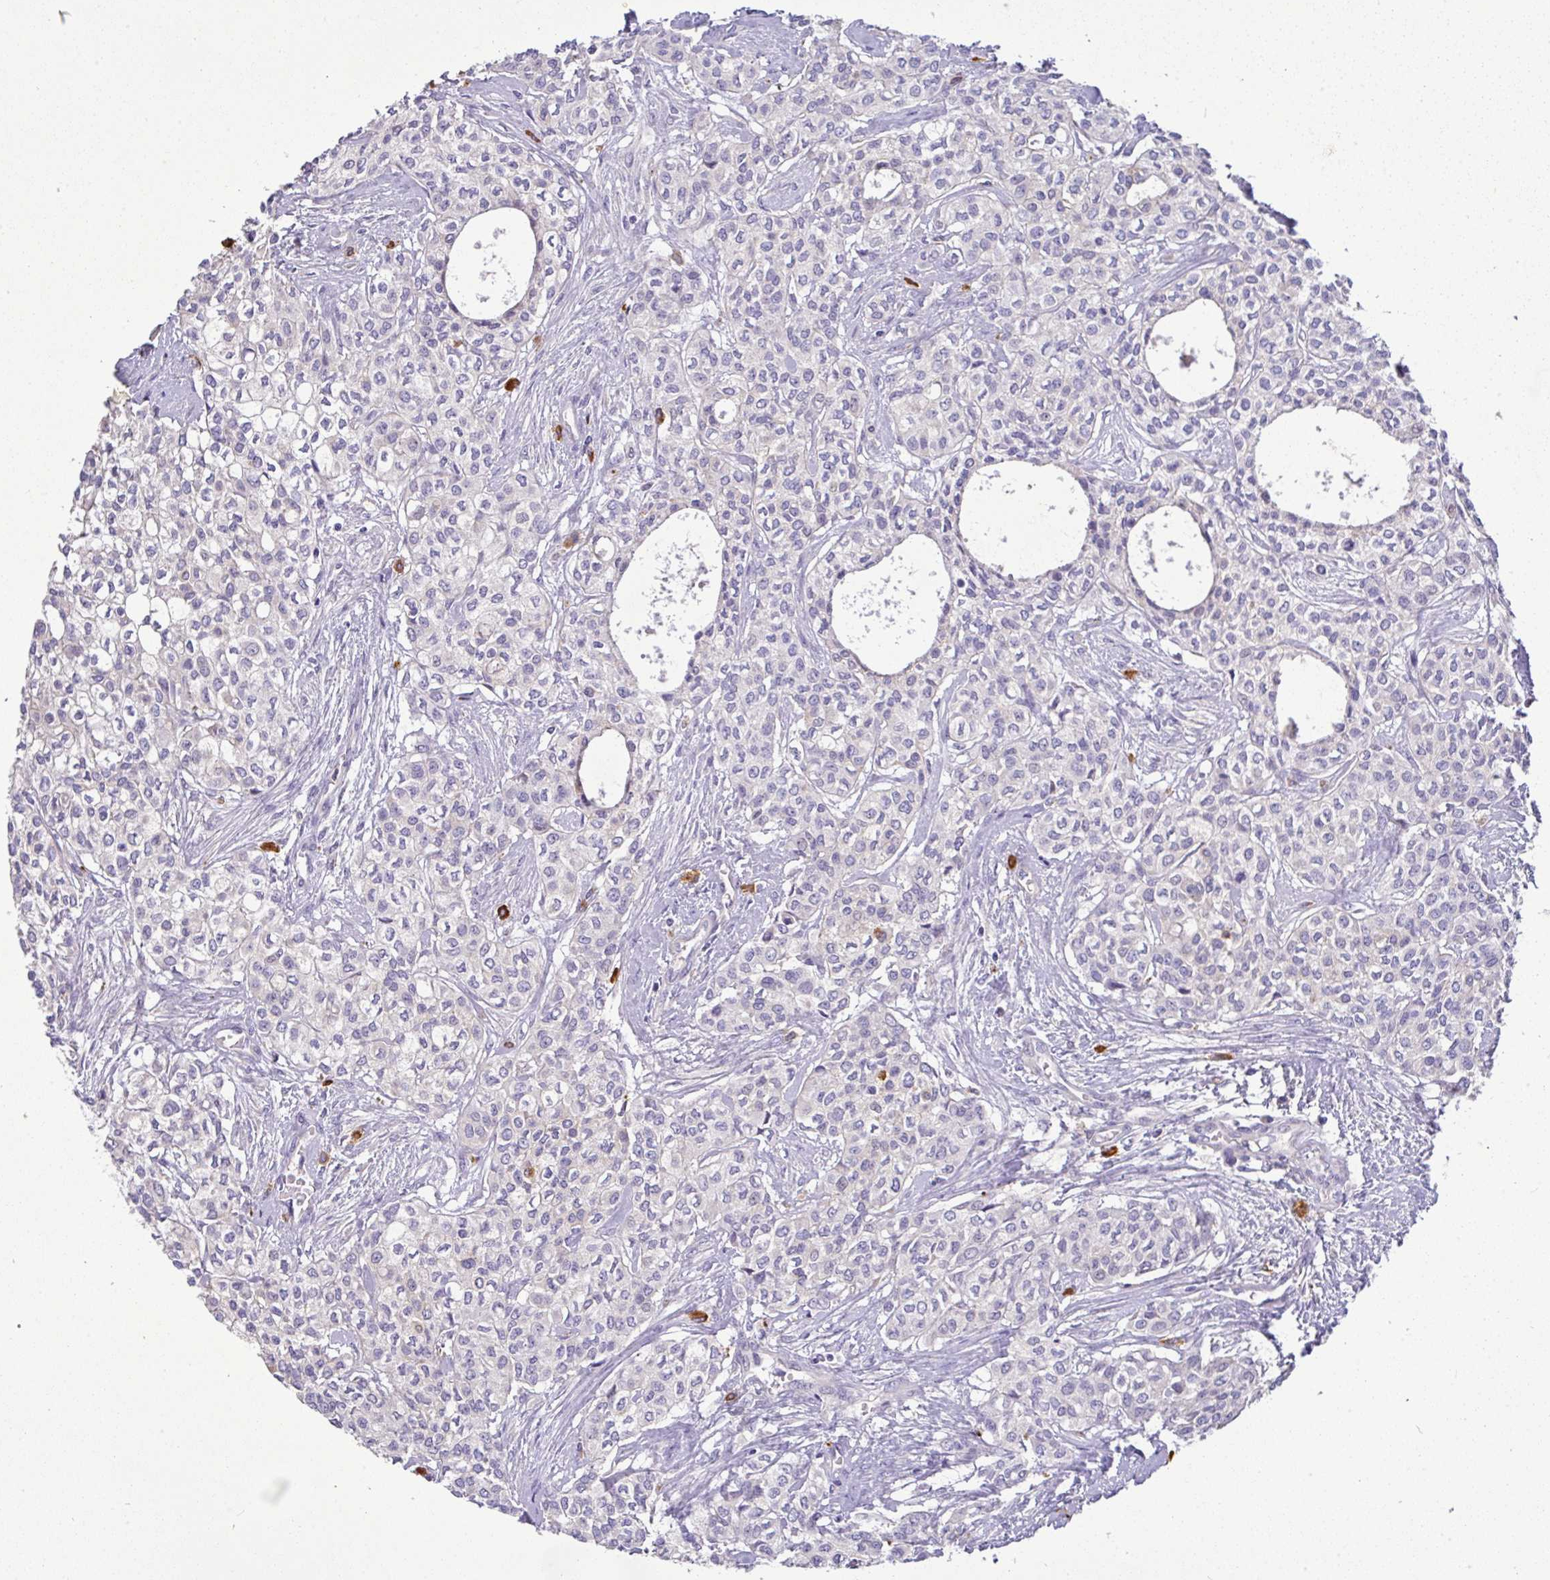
{"staining": {"intensity": "negative", "quantity": "none", "location": "none"}, "tissue": "head and neck cancer", "cell_type": "Tumor cells", "image_type": "cancer", "snomed": [{"axis": "morphology", "description": "Adenocarcinoma, NOS"}, {"axis": "topography", "description": "Head-Neck"}], "caption": "A high-resolution histopathology image shows immunohistochemistry staining of adenocarcinoma (head and neck), which exhibits no significant staining in tumor cells.", "gene": "EPN3", "patient": {"sex": "male", "age": 81}}